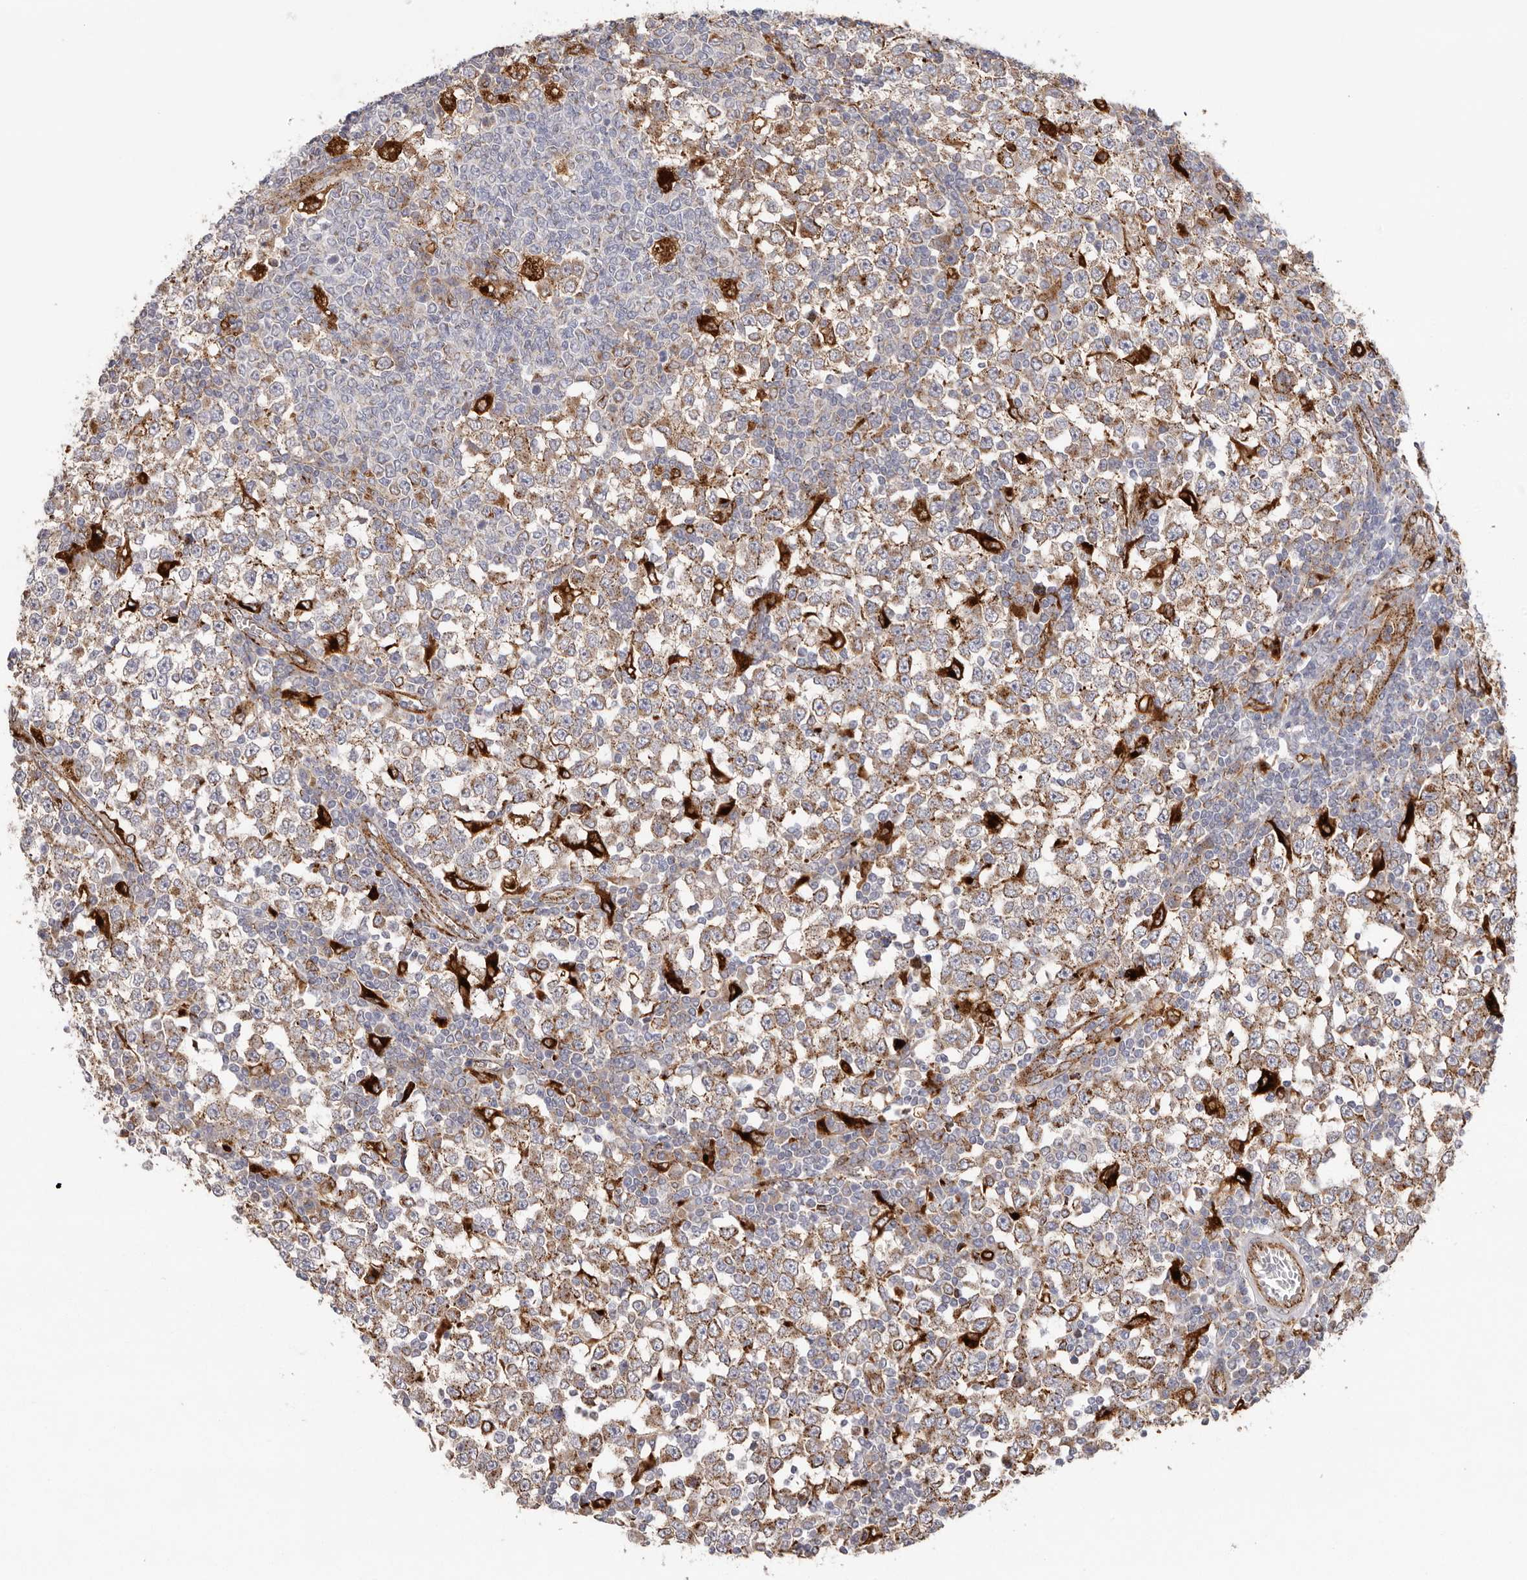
{"staining": {"intensity": "moderate", "quantity": ">75%", "location": "cytoplasmic/membranous"}, "tissue": "testis cancer", "cell_type": "Tumor cells", "image_type": "cancer", "snomed": [{"axis": "morphology", "description": "Seminoma, NOS"}, {"axis": "topography", "description": "Testis"}], "caption": "Protein staining of seminoma (testis) tissue exhibits moderate cytoplasmic/membranous staining in about >75% of tumor cells.", "gene": "GRN", "patient": {"sex": "male", "age": 65}}